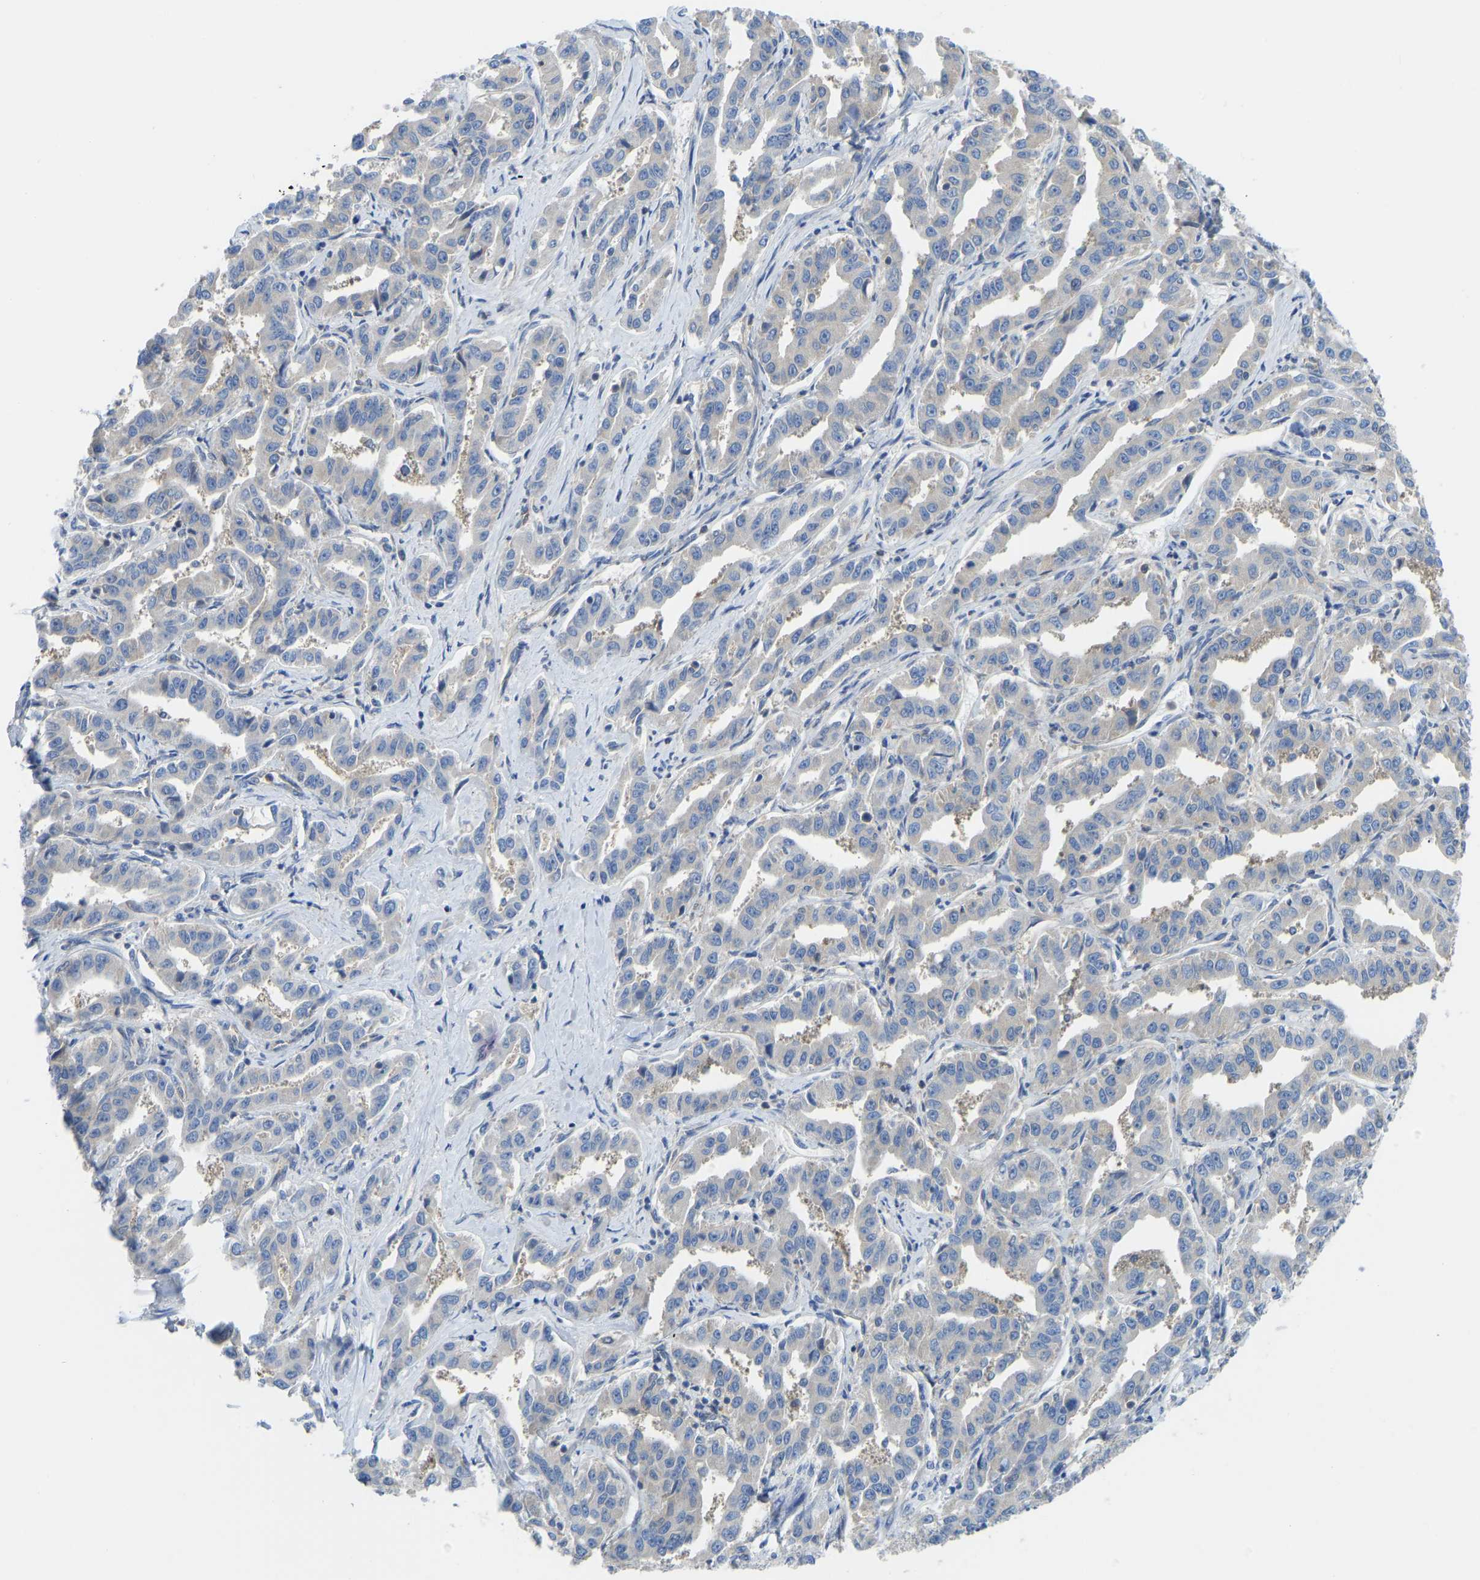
{"staining": {"intensity": "negative", "quantity": "none", "location": "none"}, "tissue": "liver cancer", "cell_type": "Tumor cells", "image_type": "cancer", "snomed": [{"axis": "morphology", "description": "Cholangiocarcinoma"}, {"axis": "topography", "description": "Liver"}], "caption": "There is no significant expression in tumor cells of liver cancer.", "gene": "PPP3CA", "patient": {"sex": "male", "age": 59}}